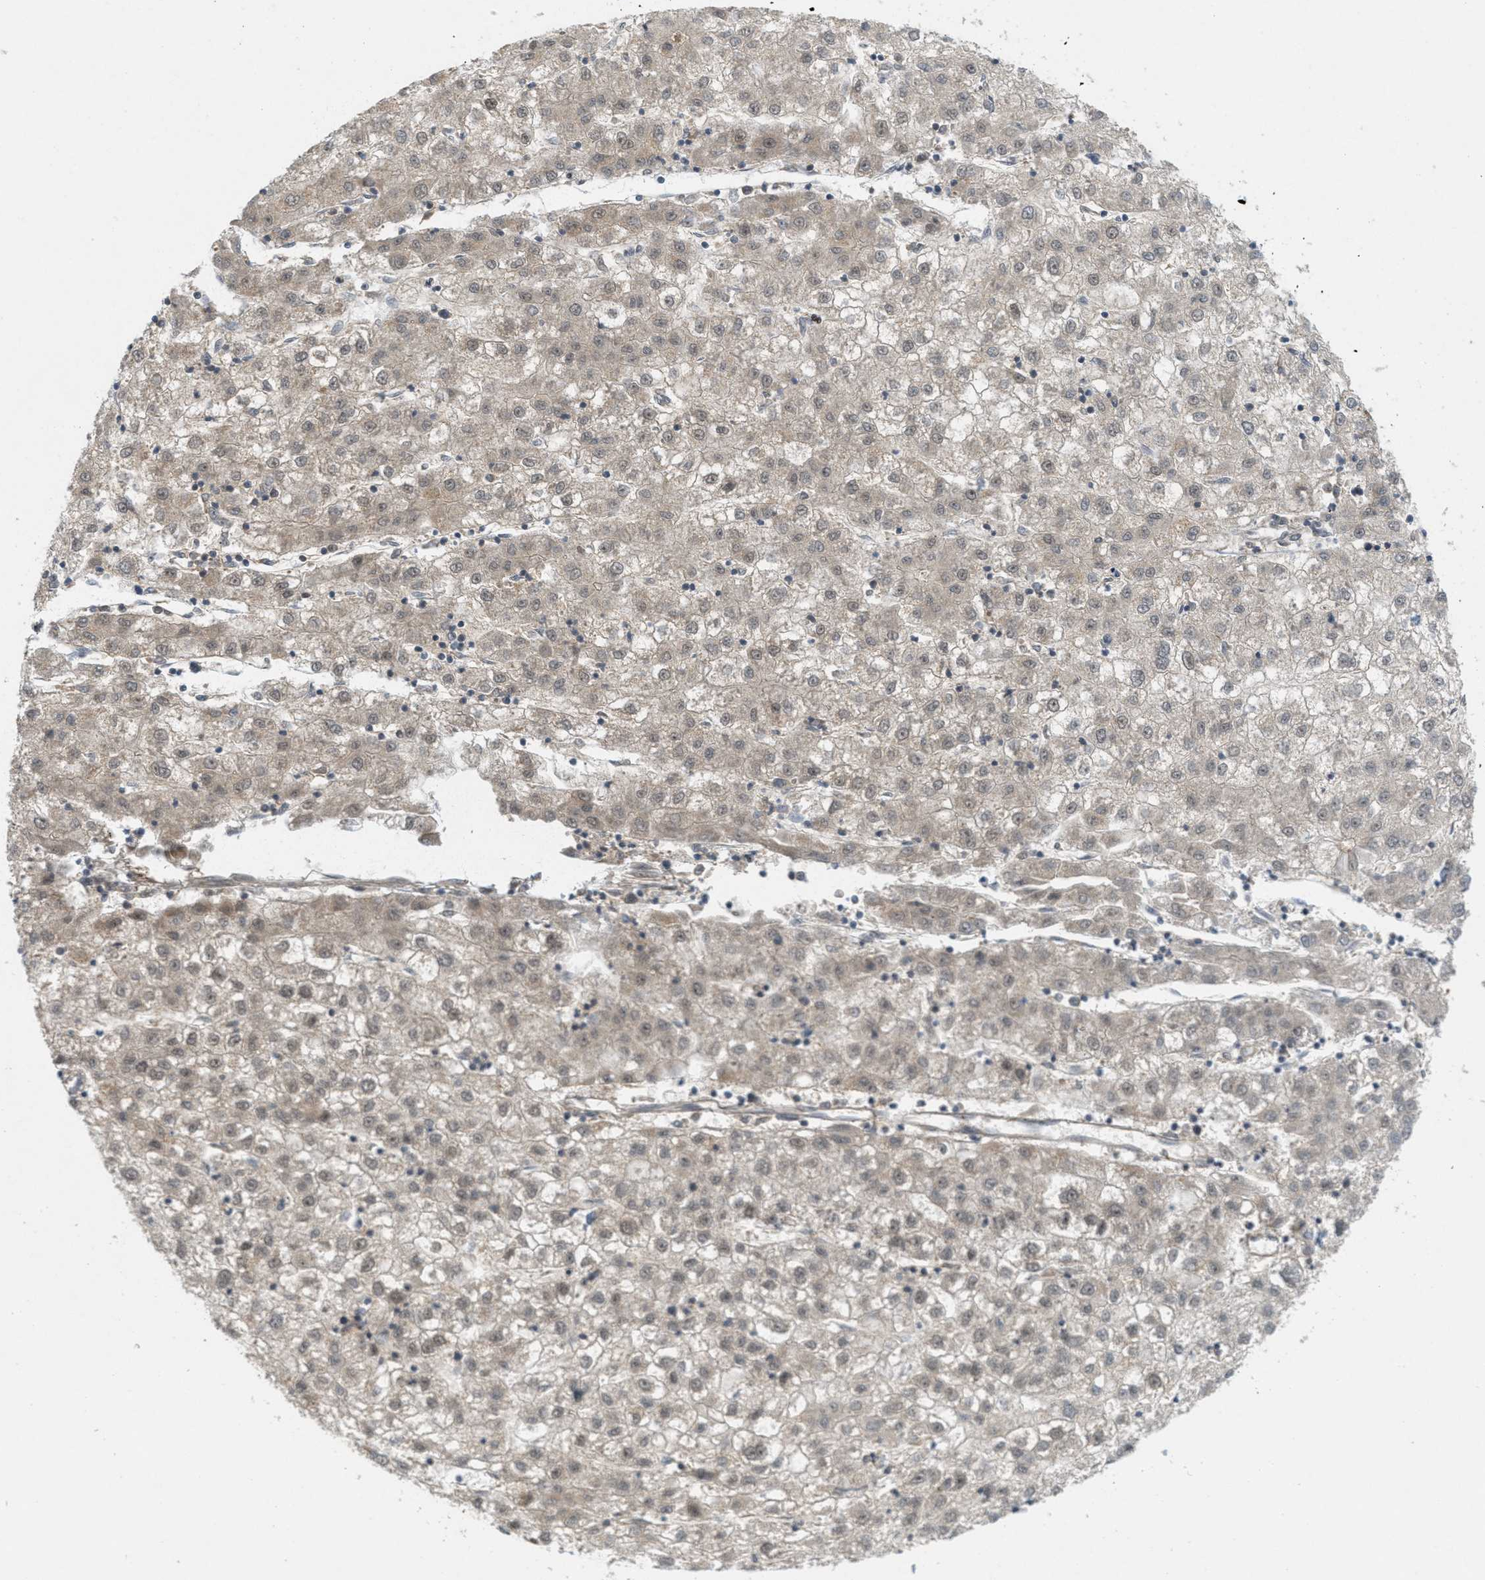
{"staining": {"intensity": "weak", "quantity": "25%-75%", "location": "cytoplasmic/membranous"}, "tissue": "liver cancer", "cell_type": "Tumor cells", "image_type": "cancer", "snomed": [{"axis": "morphology", "description": "Carcinoma, Hepatocellular, NOS"}, {"axis": "topography", "description": "Liver"}], "caption": "Liver cancer (hepatocellular carcinoma) stained with a protein marker shows weak staining in tumor cells.", "gene": "TLK1", "patient": {"sex": "male", "age": 72}}